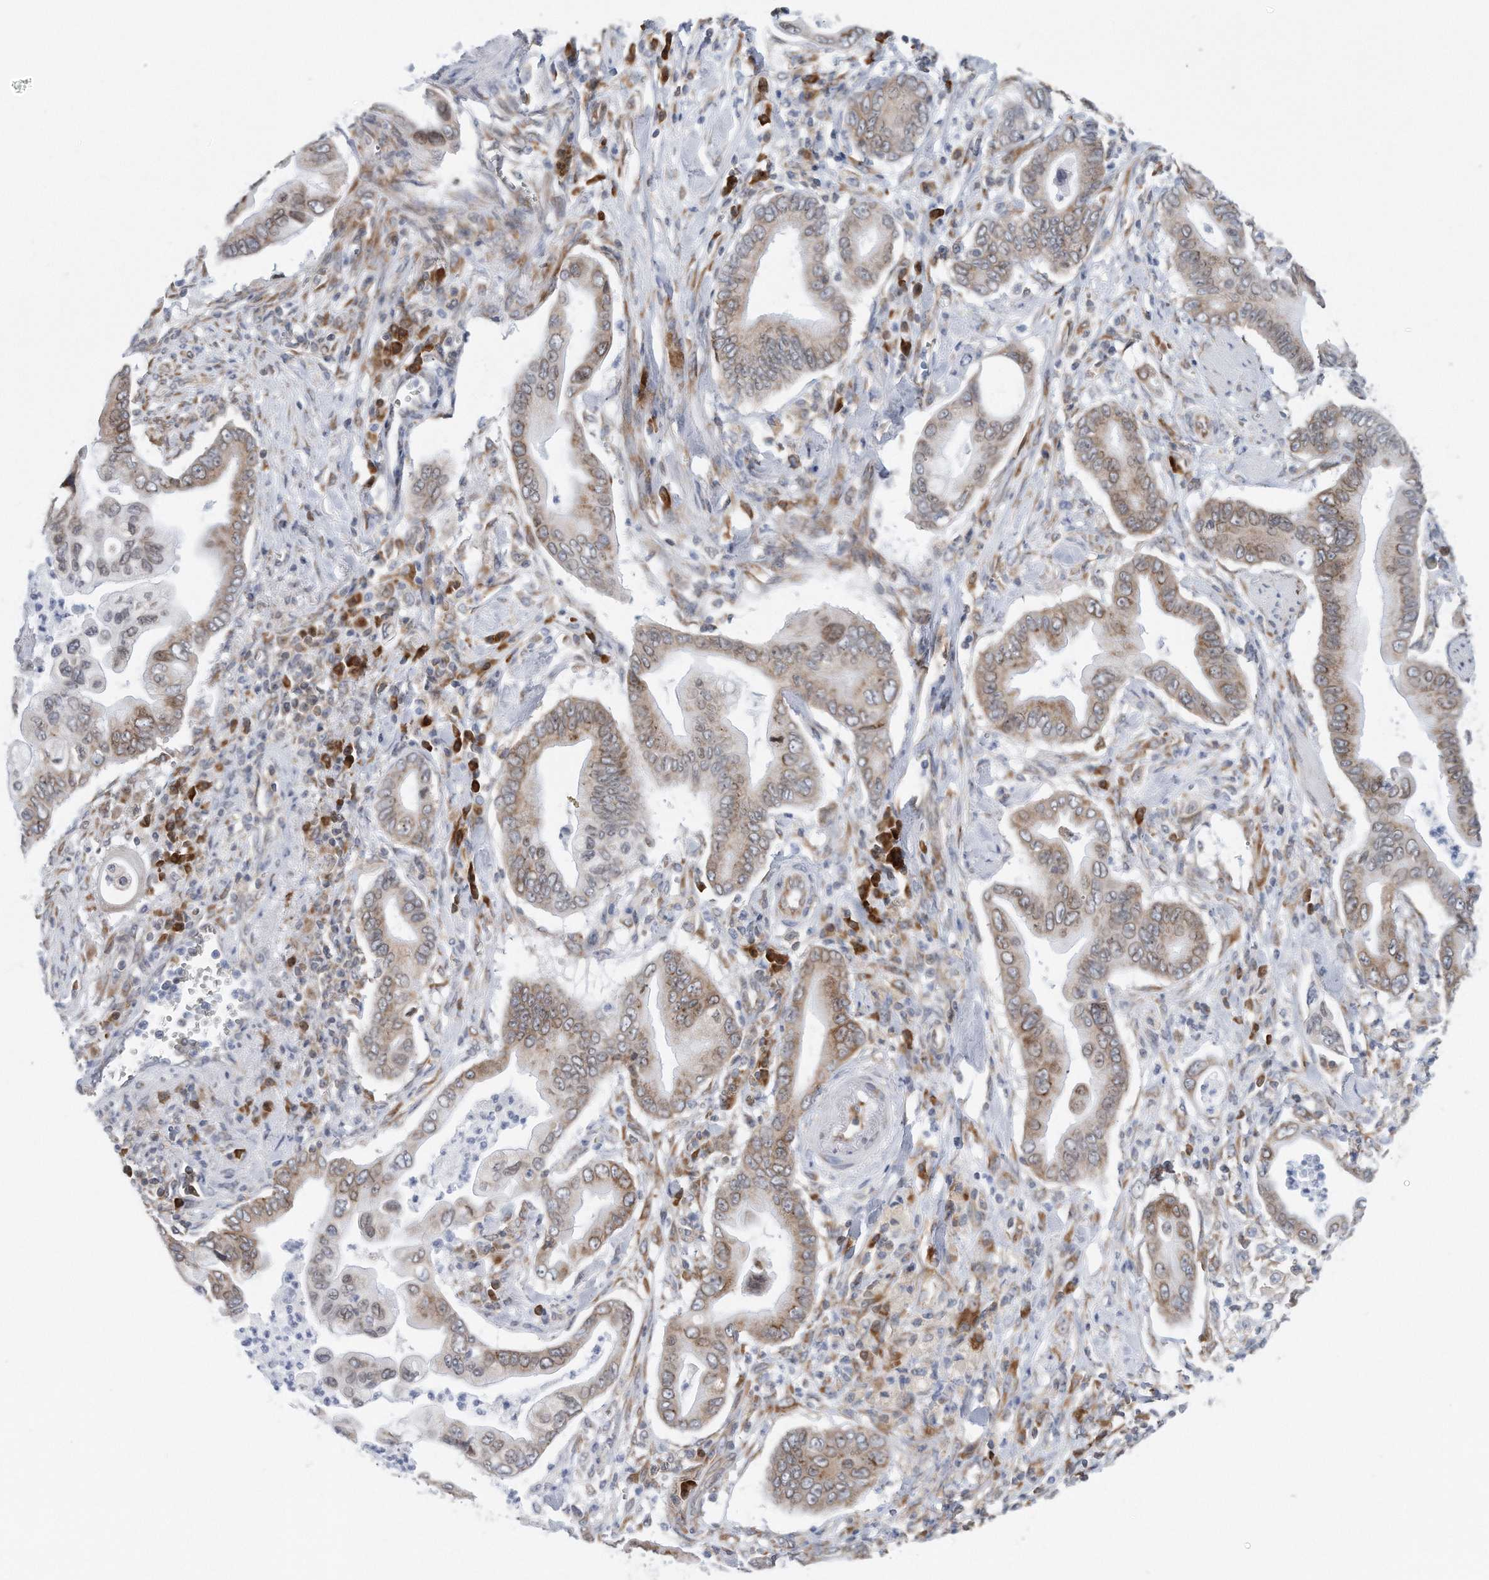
{"staining": {"intensity": "moderate", "quantity": ">75%", "location": "cytoplasmic/membranous,nuclear"}, "tissue": "pancreatic cancer", "cell_type": "Tumor cells", "image_type": "cancer", "snomed": [{"axis": "morphology", "description": "Adenocarcinoma, NOS"}, {"axis": "topography", "description": "Pancreas"}], "caption": "Immunohistochemical staining of pancreatic adenocarcinoma demonstrates medium levels of moderate cytoplasmic/membranous and nuclear expression in approximately >75% of tumor cells. (Brightfield microscopy of DAB IHC at high magnification).", "gene": "RPL26L1", "patient": {"sex": "male", "age": 78}}